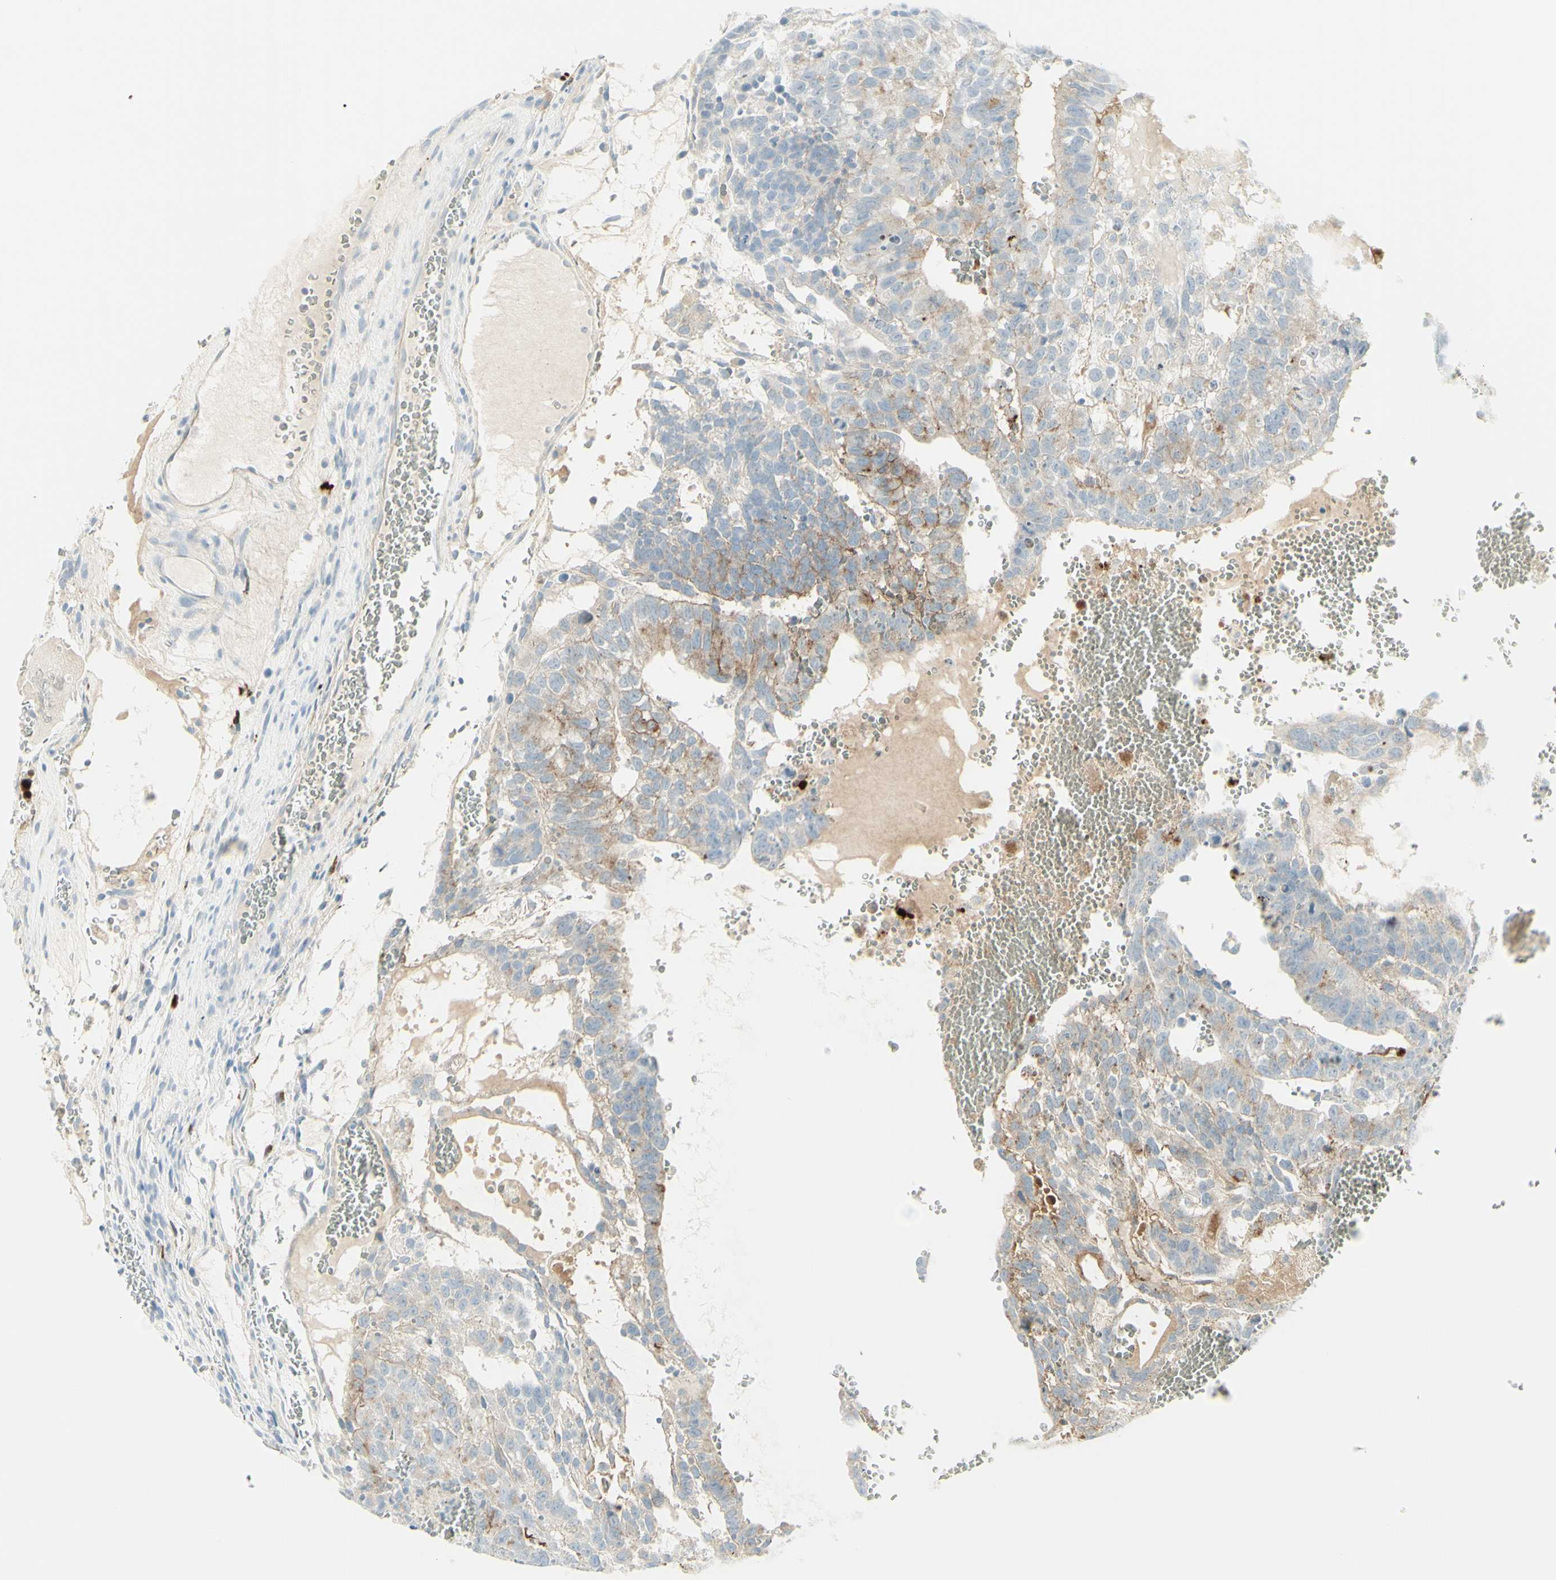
{"staining": {"intensity": "moderate", "quantity": "25%-75%", "location": "cytoplasmic/membranous"}, "tissue": "testis cancer", "cell_type": "Tumor cells", "image_type": "cancer", "snomed": [{"axis": "morphology", "description": "Seminoma, NOS"}, {"axis": "morphology", "description": "Carcinoma, Embryonal, NOS"}, {"axis": "topography", "description": "Testis"}], "caption": "This image reveals immunohistochemistry staining of human embryonal carcinoma (testis), with medium moderate cytoplasmic/membranous positivity in approximately 25%-75% of tumor cells.", "gene": "MDK", "patient": {"sex": "male", "age": 52}}